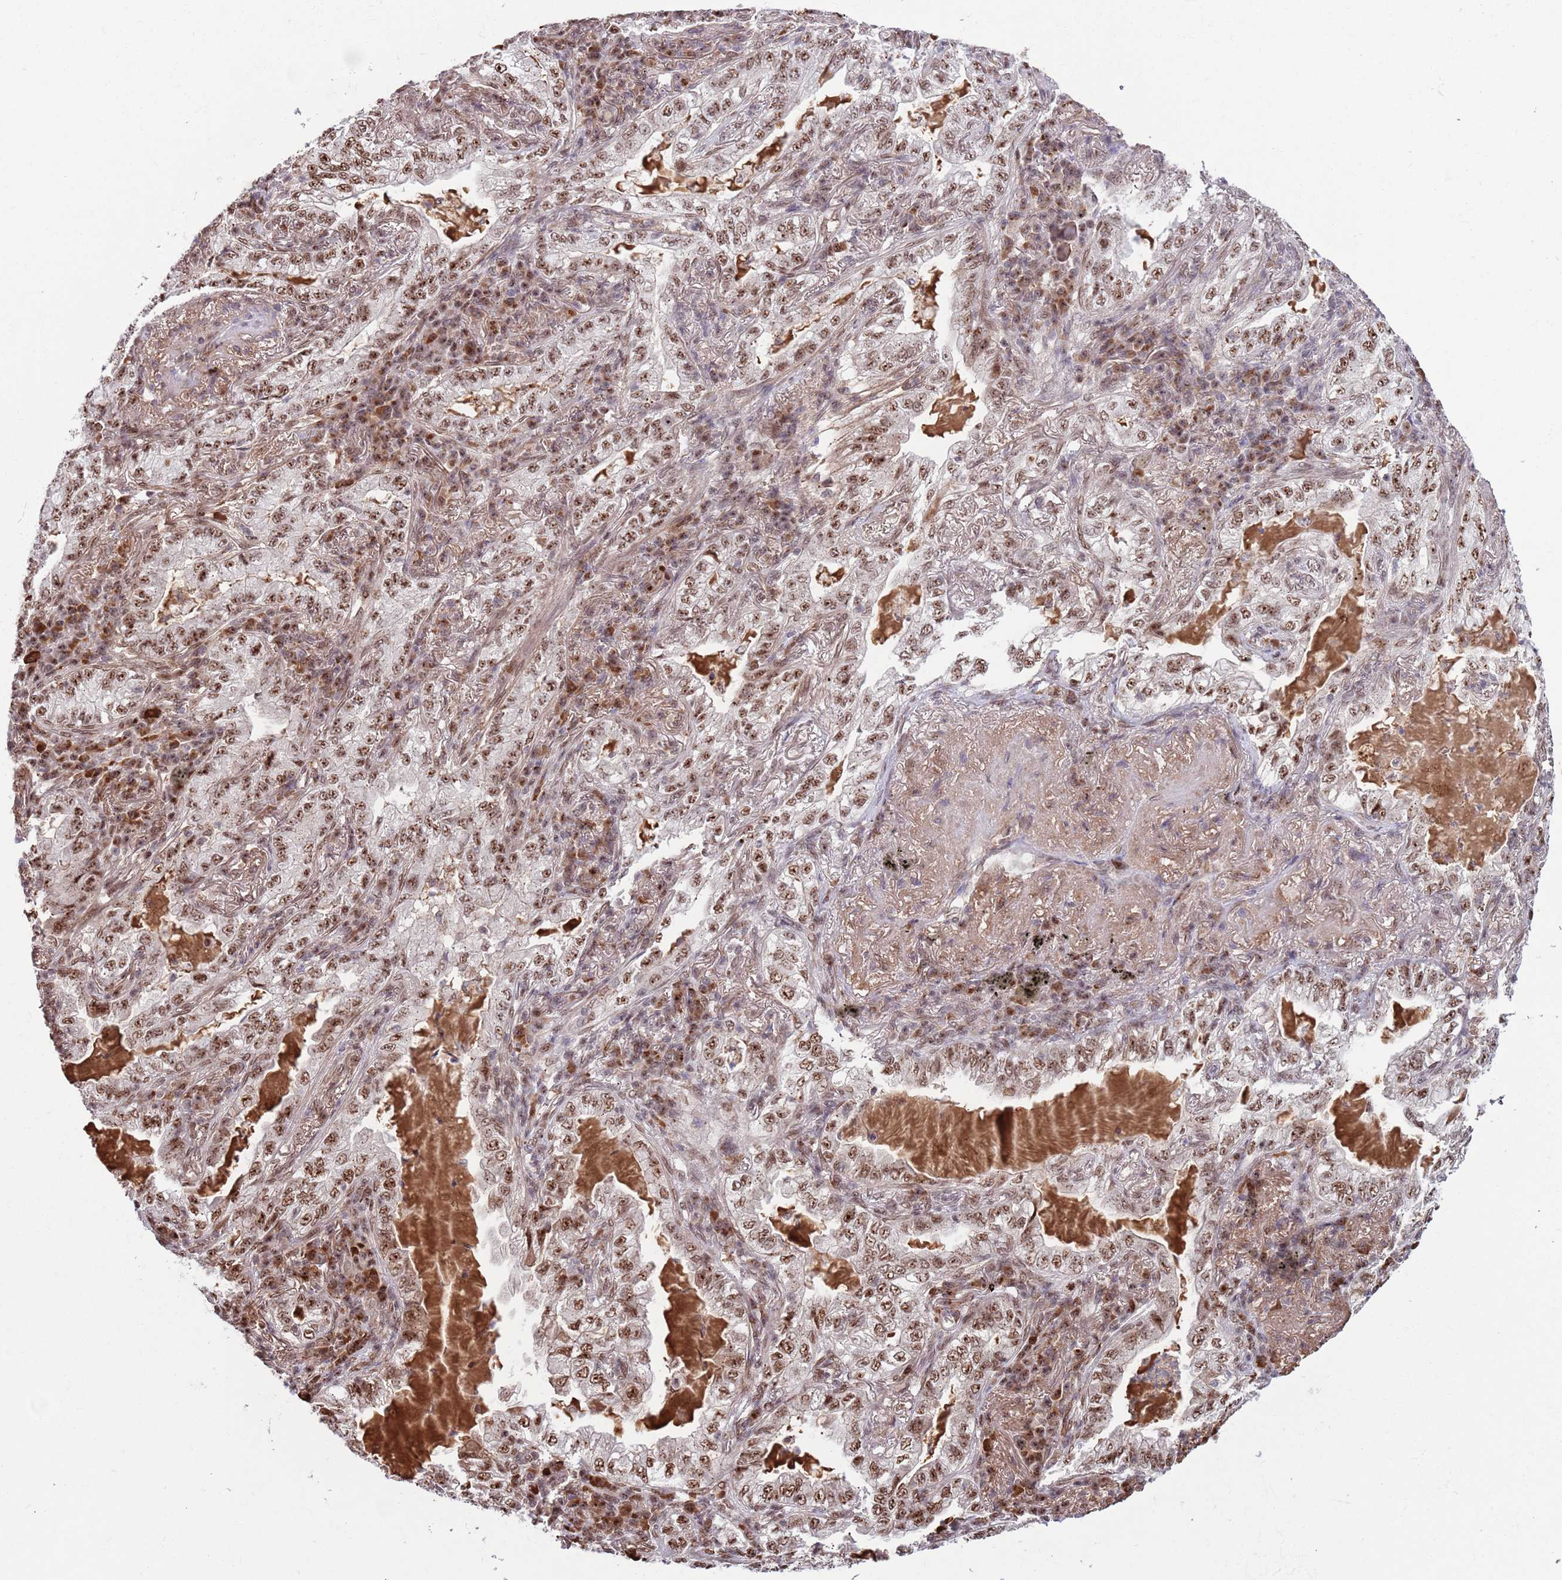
{"staining": {"intensity": "moderate", "quantity": ">75%", "location": "nuclear"}, "tissue": "lung cancer", "cell_type": "Tumor cells", "image_type": "cancer", "snomed": [{"axis": "morphology", "description": "Adenocarcinoma, NOS"}, {"axis": "topography", "description": "Lung"}], "caption": "Adenocarcinoma (lung) stained for a protein (brown) reveals moderate nuclear positive positivity in about >75% of tumor cells.", "gene": "SIPA1L3", "patient": {"sex": "female", "age": 73}}